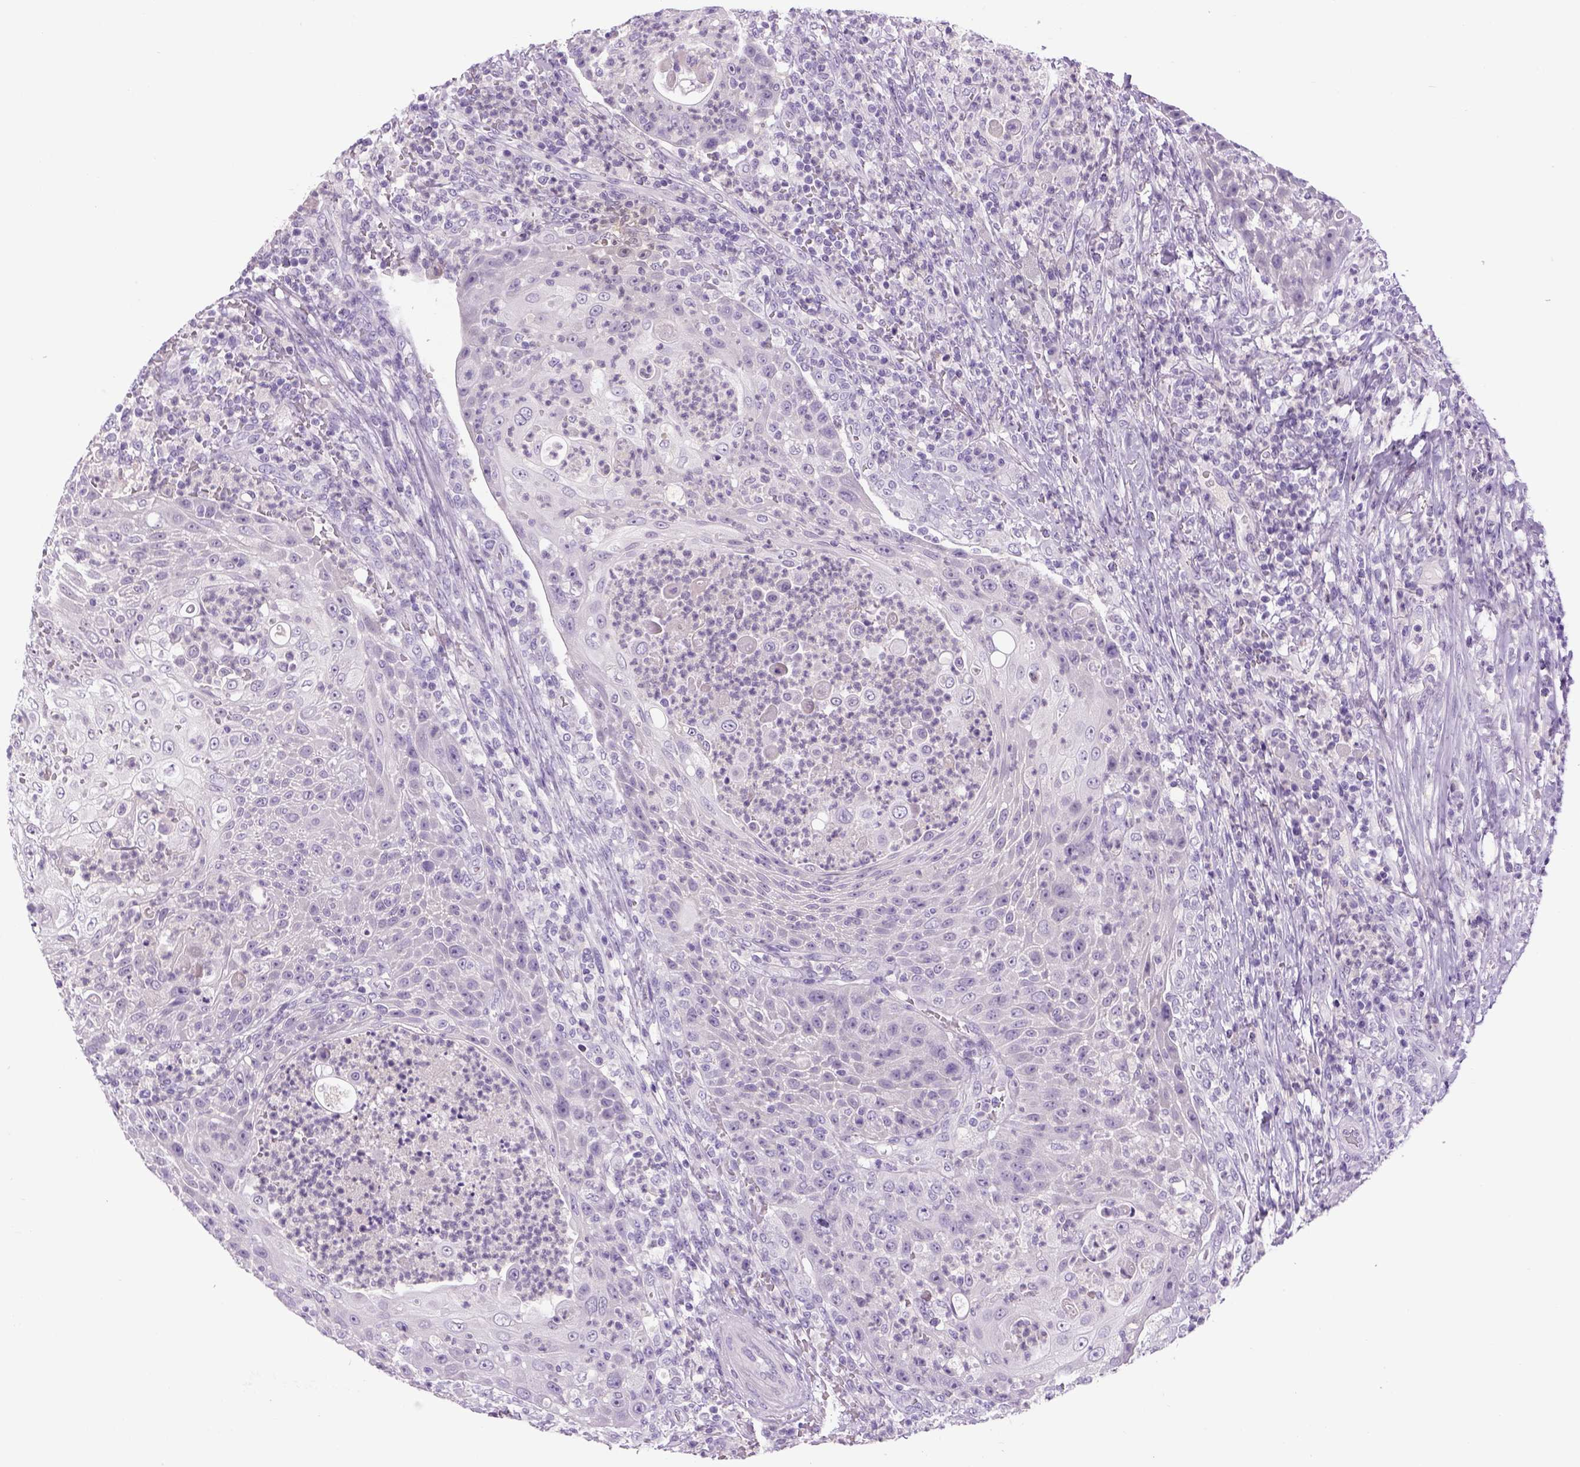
{"staining": {"intensity": "negative", "quantity": "none", "location": "none"}, "tissue": "head and neck cancer", "cell_type": "Tumor cells", "image_type": "cancer", "snomed": [{"axis": "morphology", "description": "Squamous cell carcinoma, NOS"}, {"axis": "topography", "description": "Head-Neck"}], "caption": "Immunohistochemistry of human head and neck cancer (squamous cell carcinoma) shows no staining in tumor cells.", "gene": "DBH", "patient": {"sex": "male", "age": 69}}